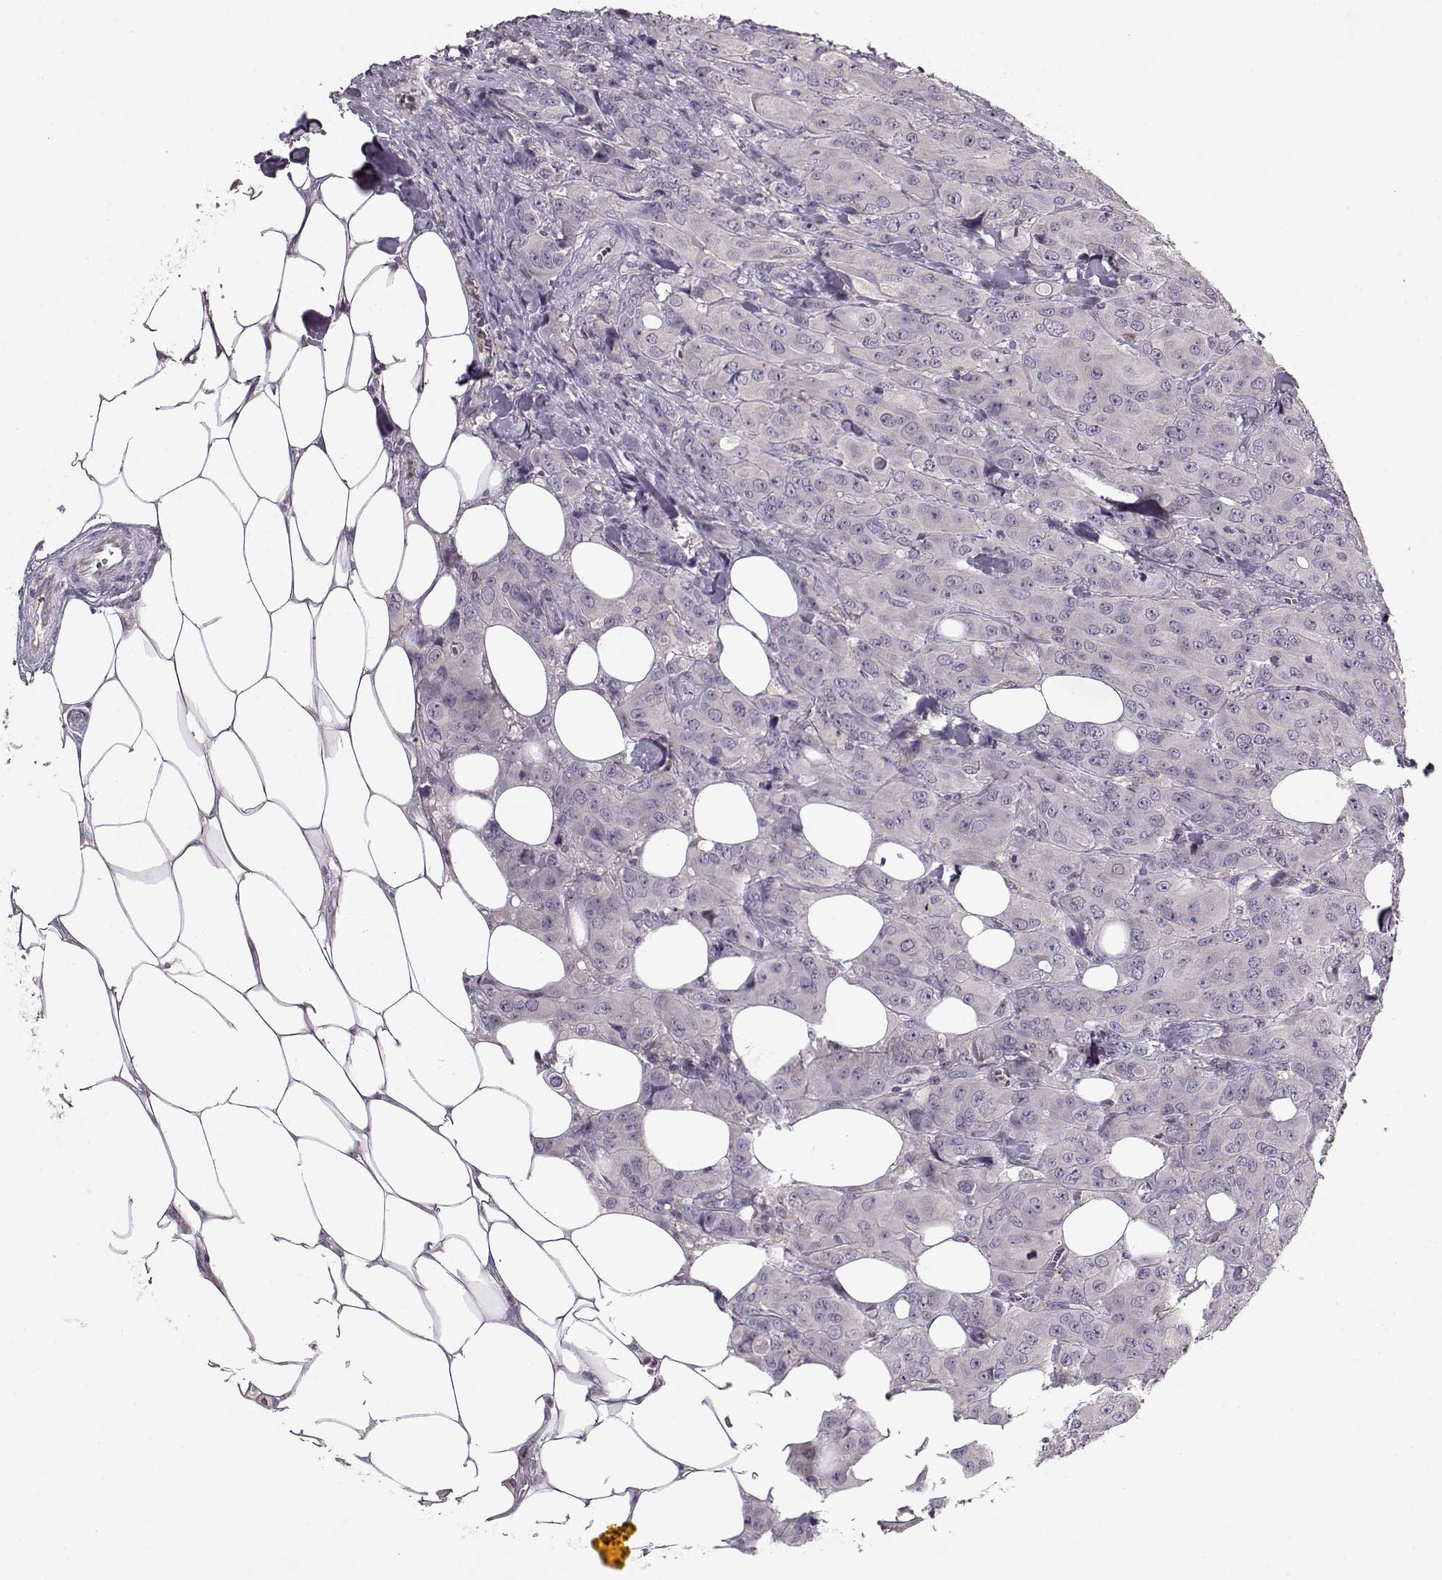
{"staining": {"intensity": "negative", "quantity": "none", "location": "none"}, "tissue": "breast cancer", "cell_type": "Tumor cells", "image_type": "cancer", "snomed": [{"axis": "morphology", "description": "Duct carcinoma"}, {"axis": "topography", "description": "Breast"}], "caption": "Histopathology image shows no protein expression in tumor cells of breast infiltrating ductal carcinoma tissue.", "gene": "ACOT11", "patient": {"sex": "female", "age": 43}}